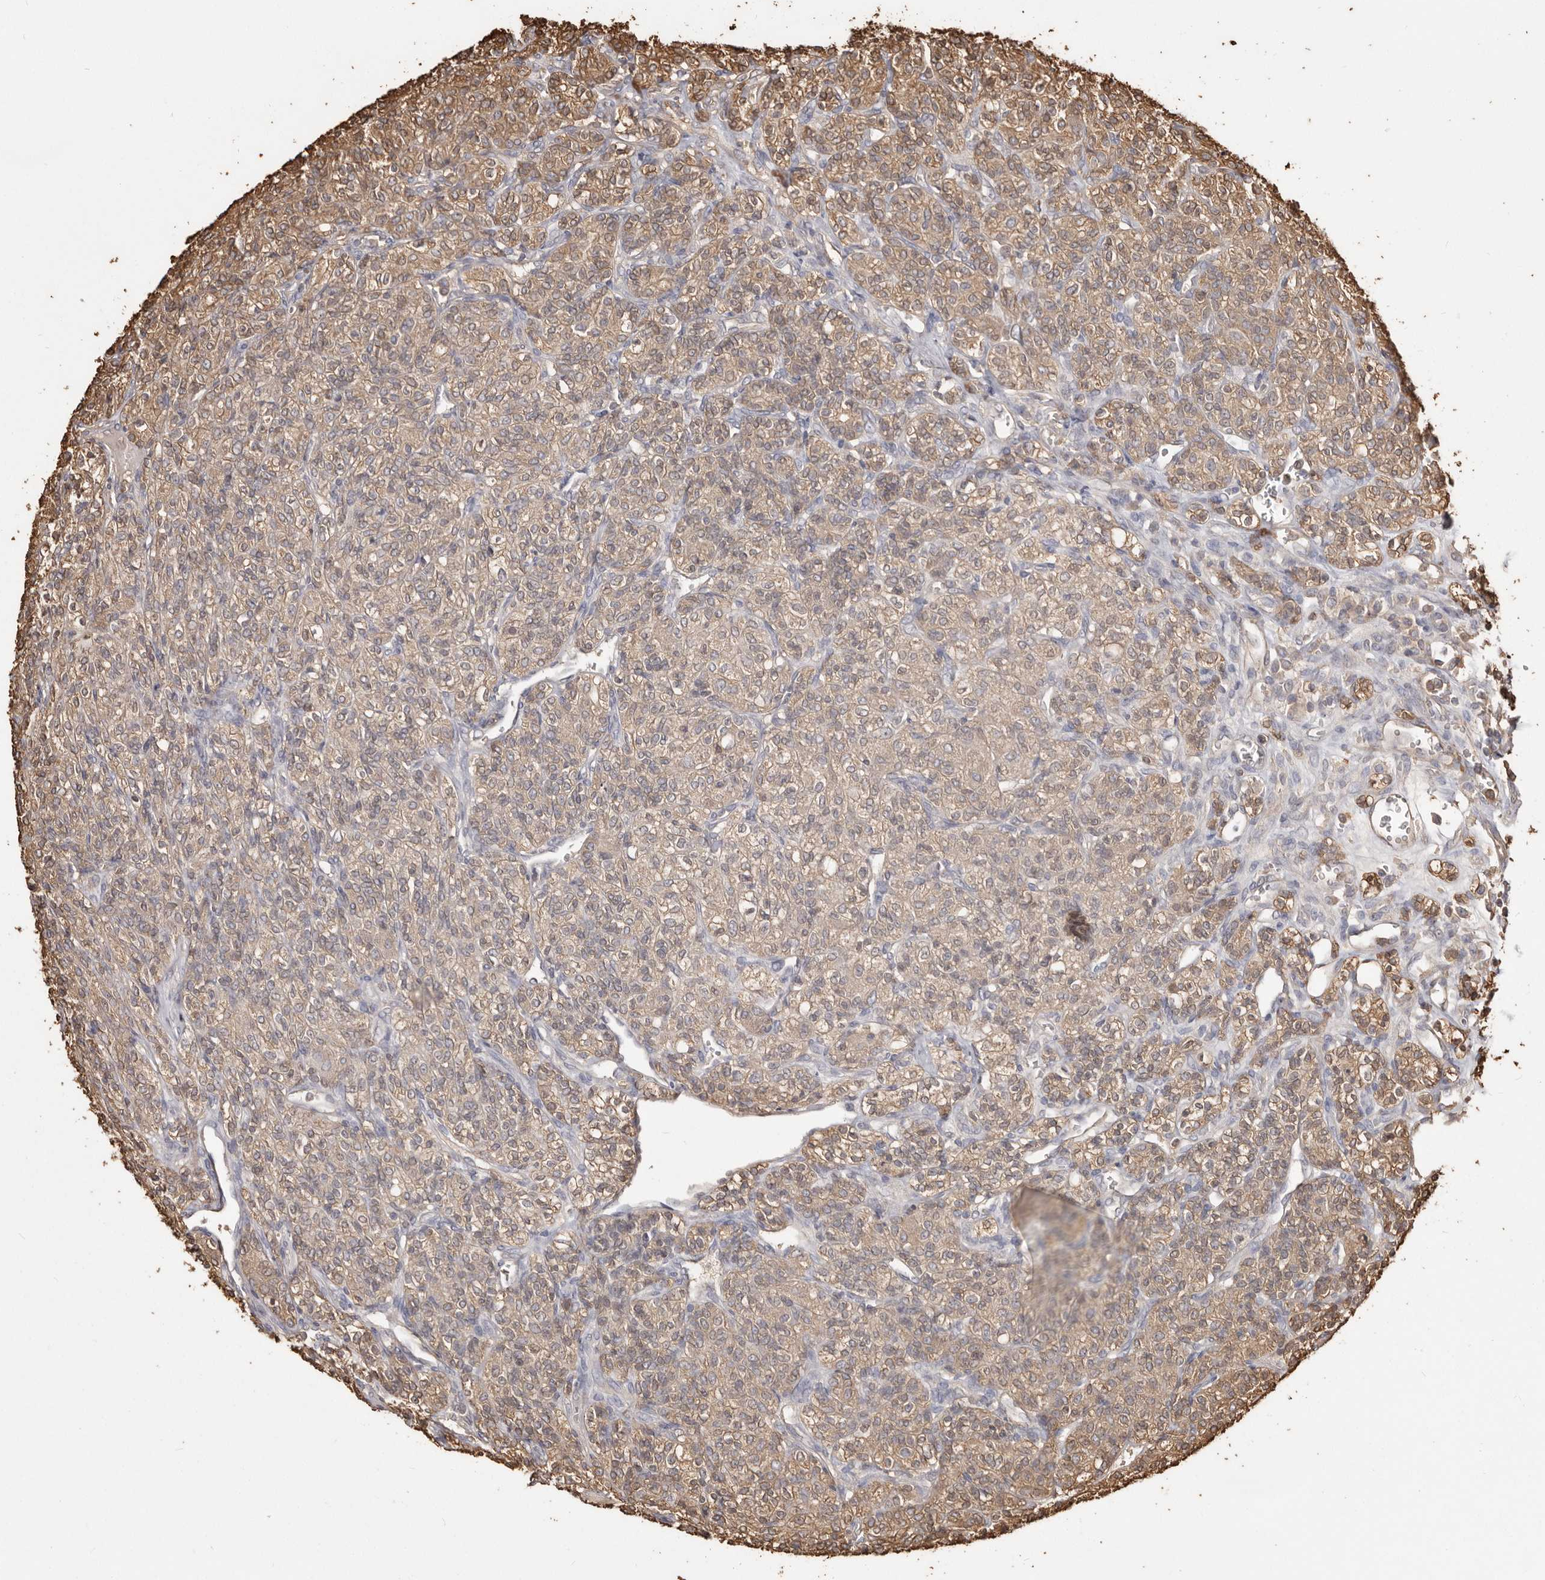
{"staining": {"intensity": "moderate", "quantity": ">75%", "location": "cytoplasmic/membranous"}, "tissue": "renal cancer", "cell_type": "Tumor cells", "image_type": "cancer", "snomed": [{"axis": "morphology", "description": "Adenocarcinoma, NOS"}, {"axis": "topography", "description": "Kidney"}], "caption": "This histopathology image demonstrates renal adenocarcinoma stained with immunohistochemistry to label a protein in brown. The cytoplasmic/membranous of tumor cells show moderate positivity for the protein. Nuclei are counter-stained blue.", "gene": "PKM", "patient": {"sex": "male", "age": 77}}